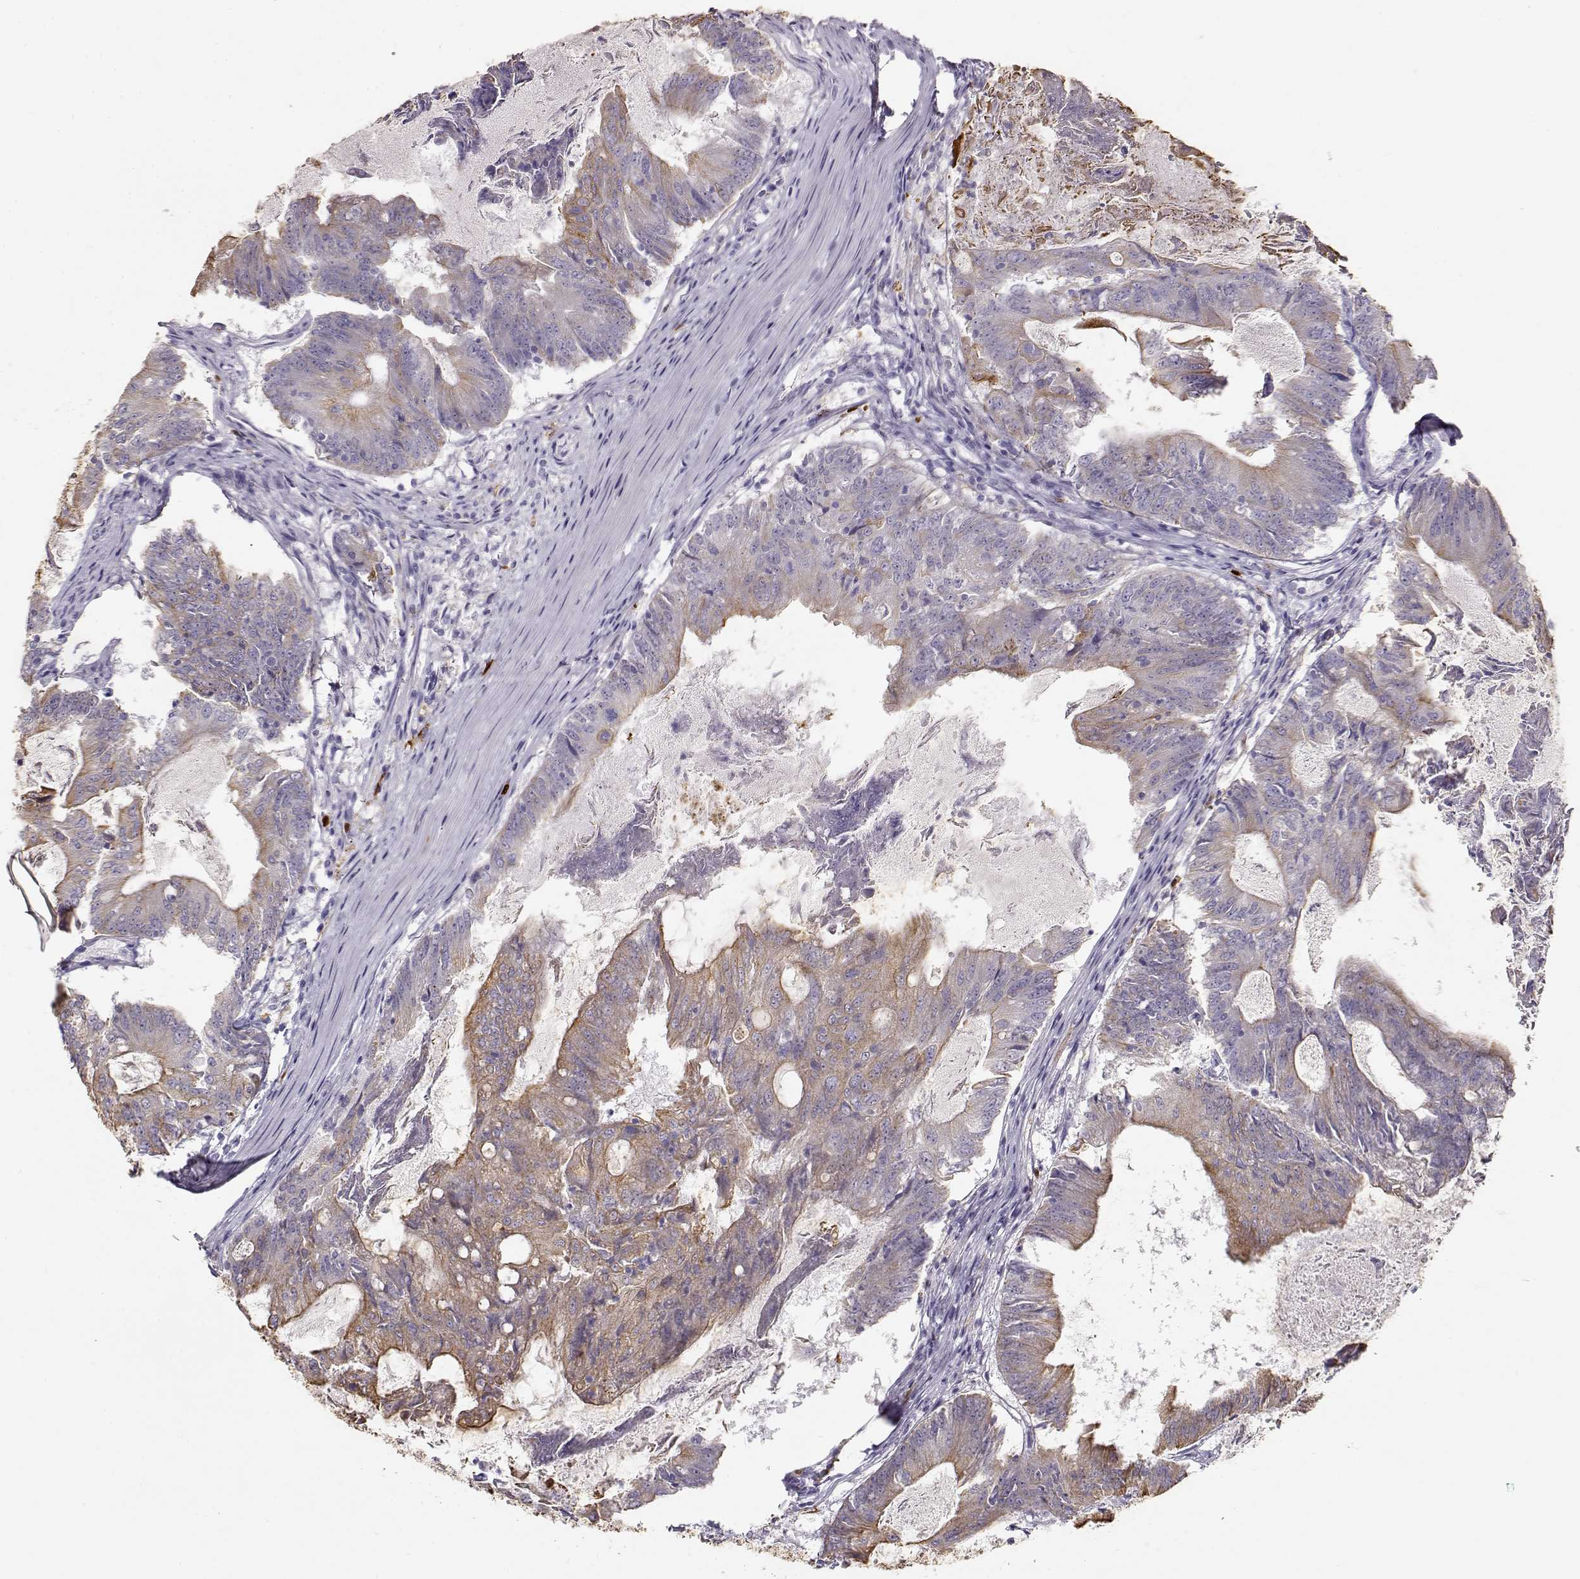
{"staining": {"intensity": "weak", "quantity": ">75%", "location": "cytoplasmic/membranous"}, "tissue": "colorectal cancer", "cell_type": "Tumor cells", "image_type": "cancer", "snomed": [{"axis": "morphology", "description": "Adenocarcinoma, NOS"}, {"axis": "topography", "description": "Colon"}], "caption": "The histopathology image reveals staining of colorectal cancer (adenocarcinoma), revealing weak cytoplasmic/membranous protein expression (brown color) within tumor cells.", "gene": "S100B", "patient": {"sex": "female", "age": 70}}